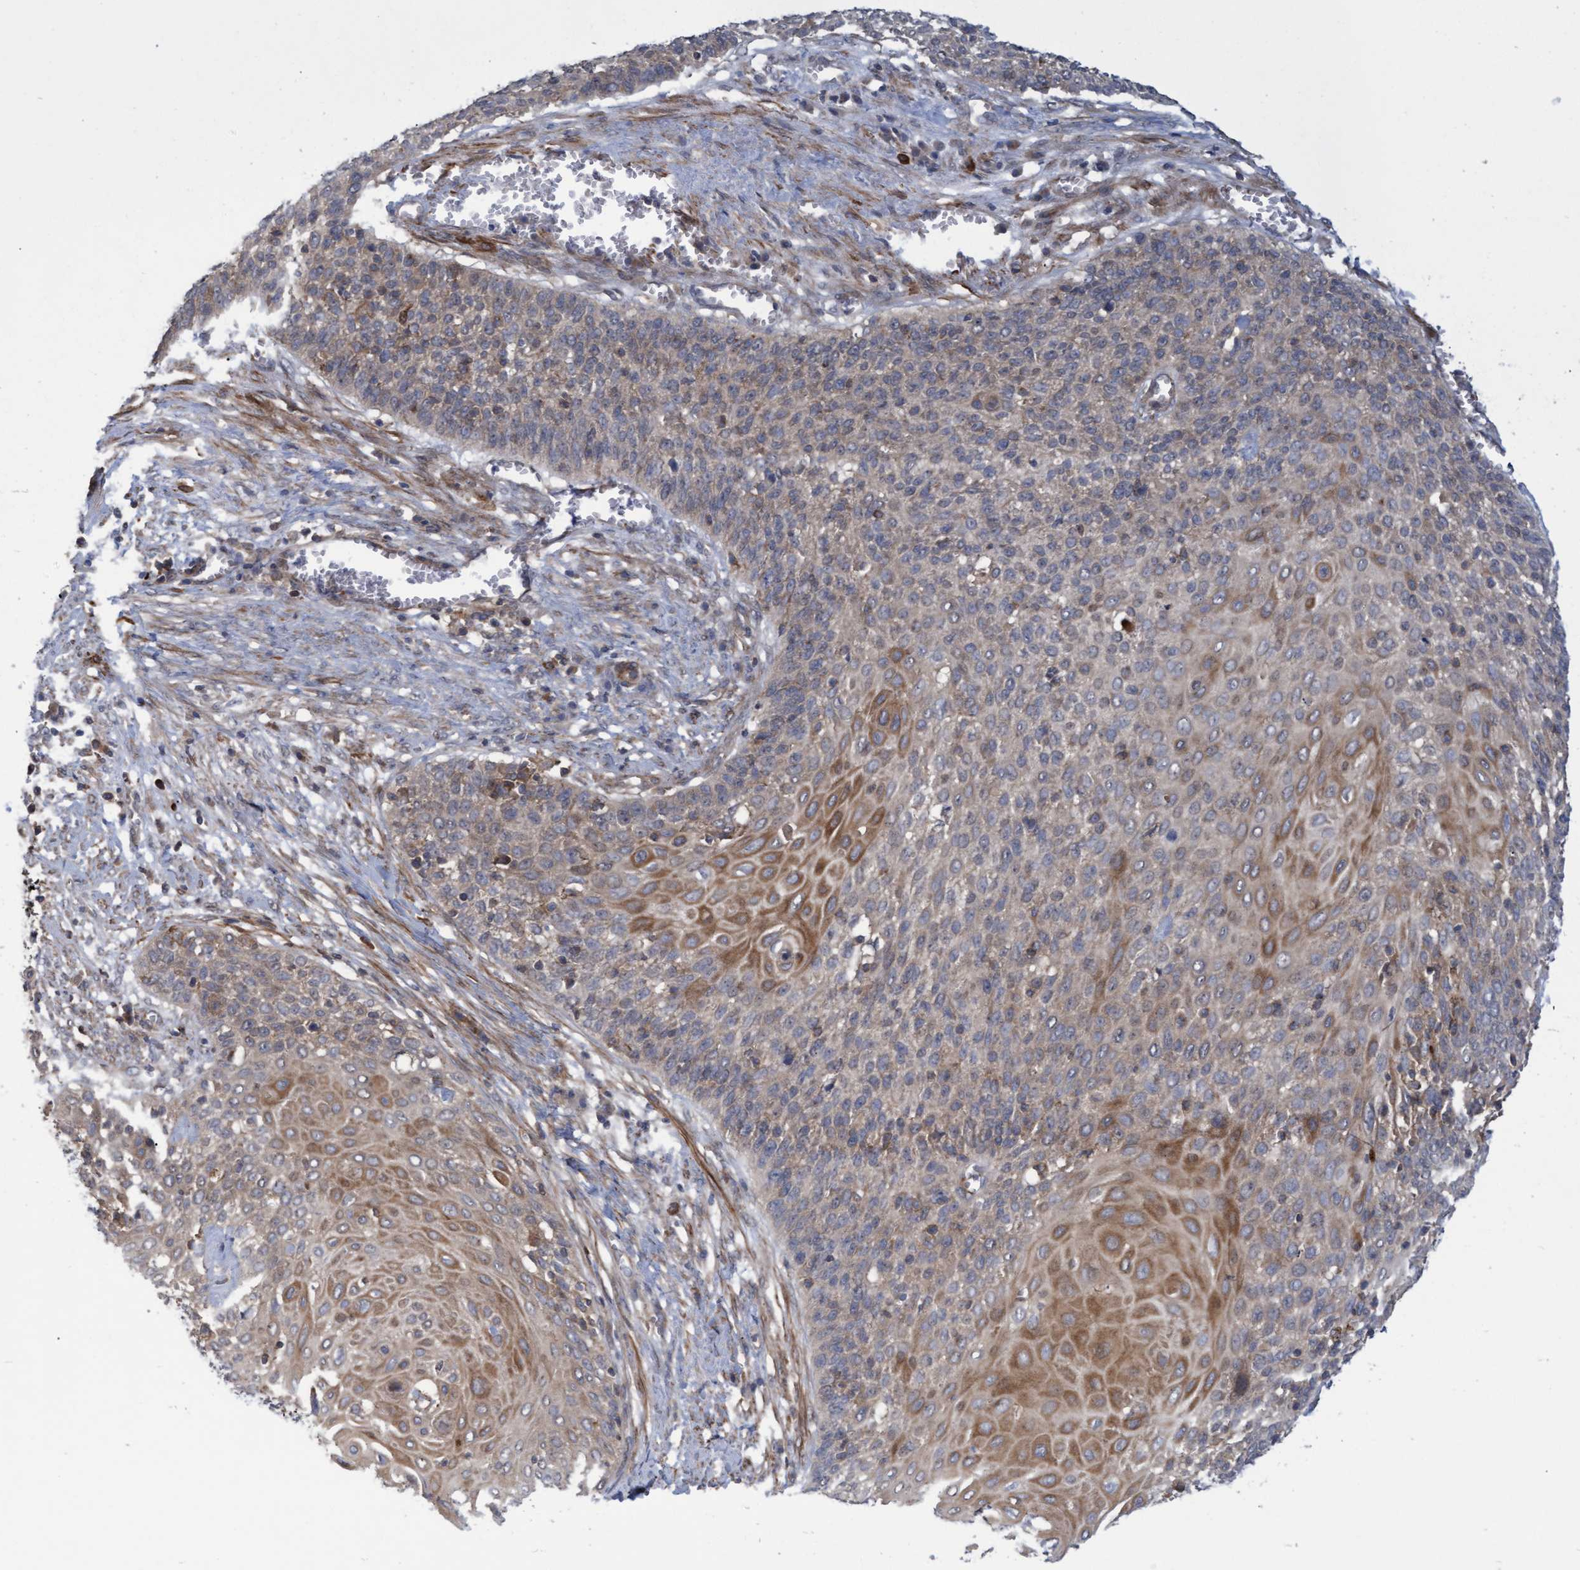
{"staining": {"intensity": "moderate", "quantity": "25%-75%", "location": "cytoplasmic/membranous"}, "tissue": "cervical cancer", "cell_type": "Tumor cells", "image_type": "cancer", "snomed": [{"axis": "morphology", "description": "Squamous cell carcinoma, NOS"}, {"axis": "topography", "description": "Cervix"}], "caption": "IHC image of neoplastic tissue: cervical cancer (squamous cell carcinoma) stained using immunohistochemistry (IHC) reveals medium levels of moderate protein expression localized specifically in the cytoplasmic/membranous of tumor cells, appearing as a cytoplasmic/membranous brown color.", "gene": "NAA15", "patient": {"sex": "female", "age": 39}}